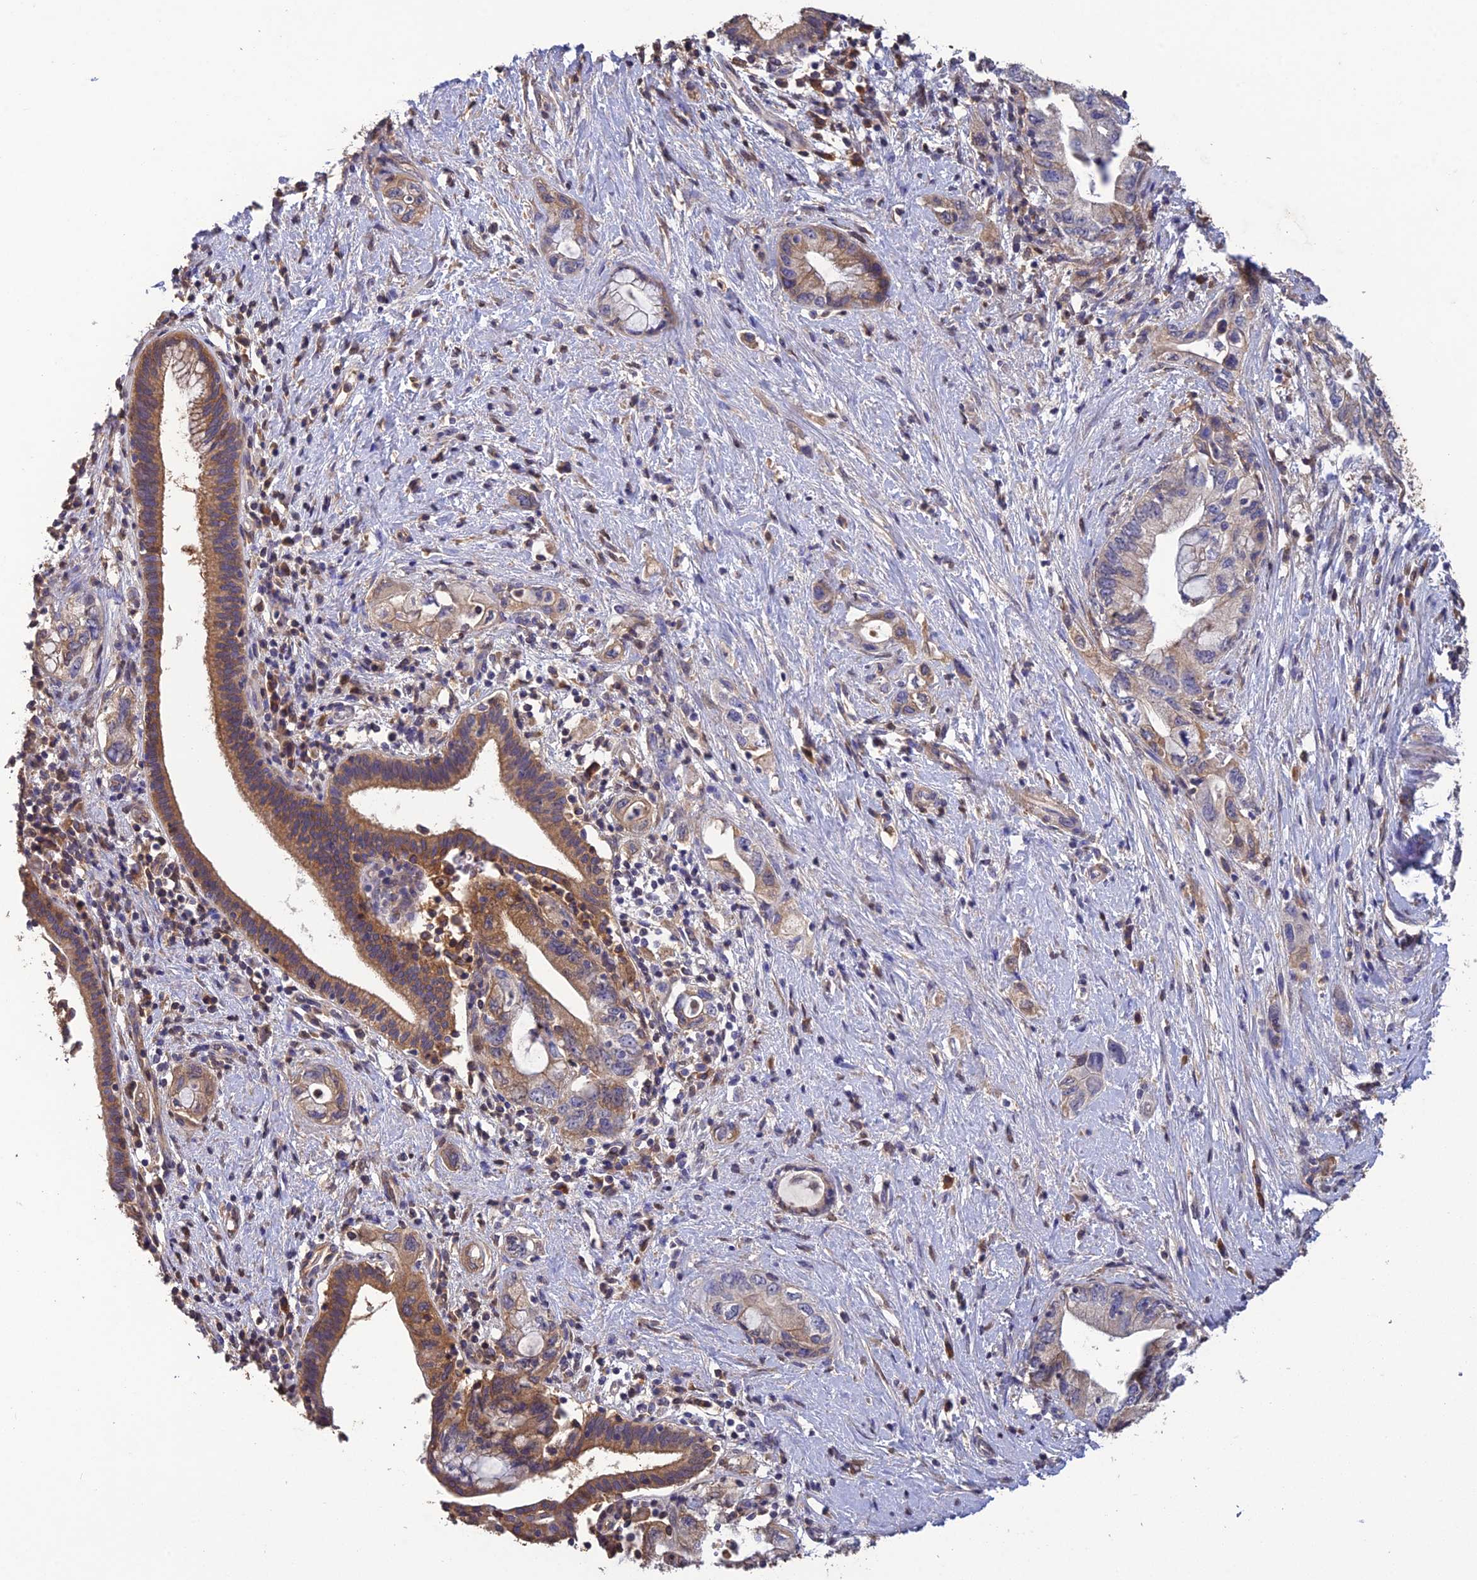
{"staining": {"intensity": "moderate", "quantity": "<25%", "location": "cytoplasmic/membranous"}, "tissue": "pancreatic cancer", "cell_type": "Tumor cells", "image_type": "cancer", "snomed": [{"axis": "morphology", "description": "Adenocarcinoma, NOS"}, {"axis": "topography", "description": "Pancreas"}], "caption": "The micrograph demonstrates immunohistochemical staining of pancreatic adenocarcinoma. There is moderate cytoplasmic/membranous expression is present in about <25% of tumor cells. The staining was performed using DAB, with brown indicating positive protein expression. Nuclei are stained blue with hematoxylin.", "gene": "SLC39A13", "patient": {"sex": "female", "age": 73}}